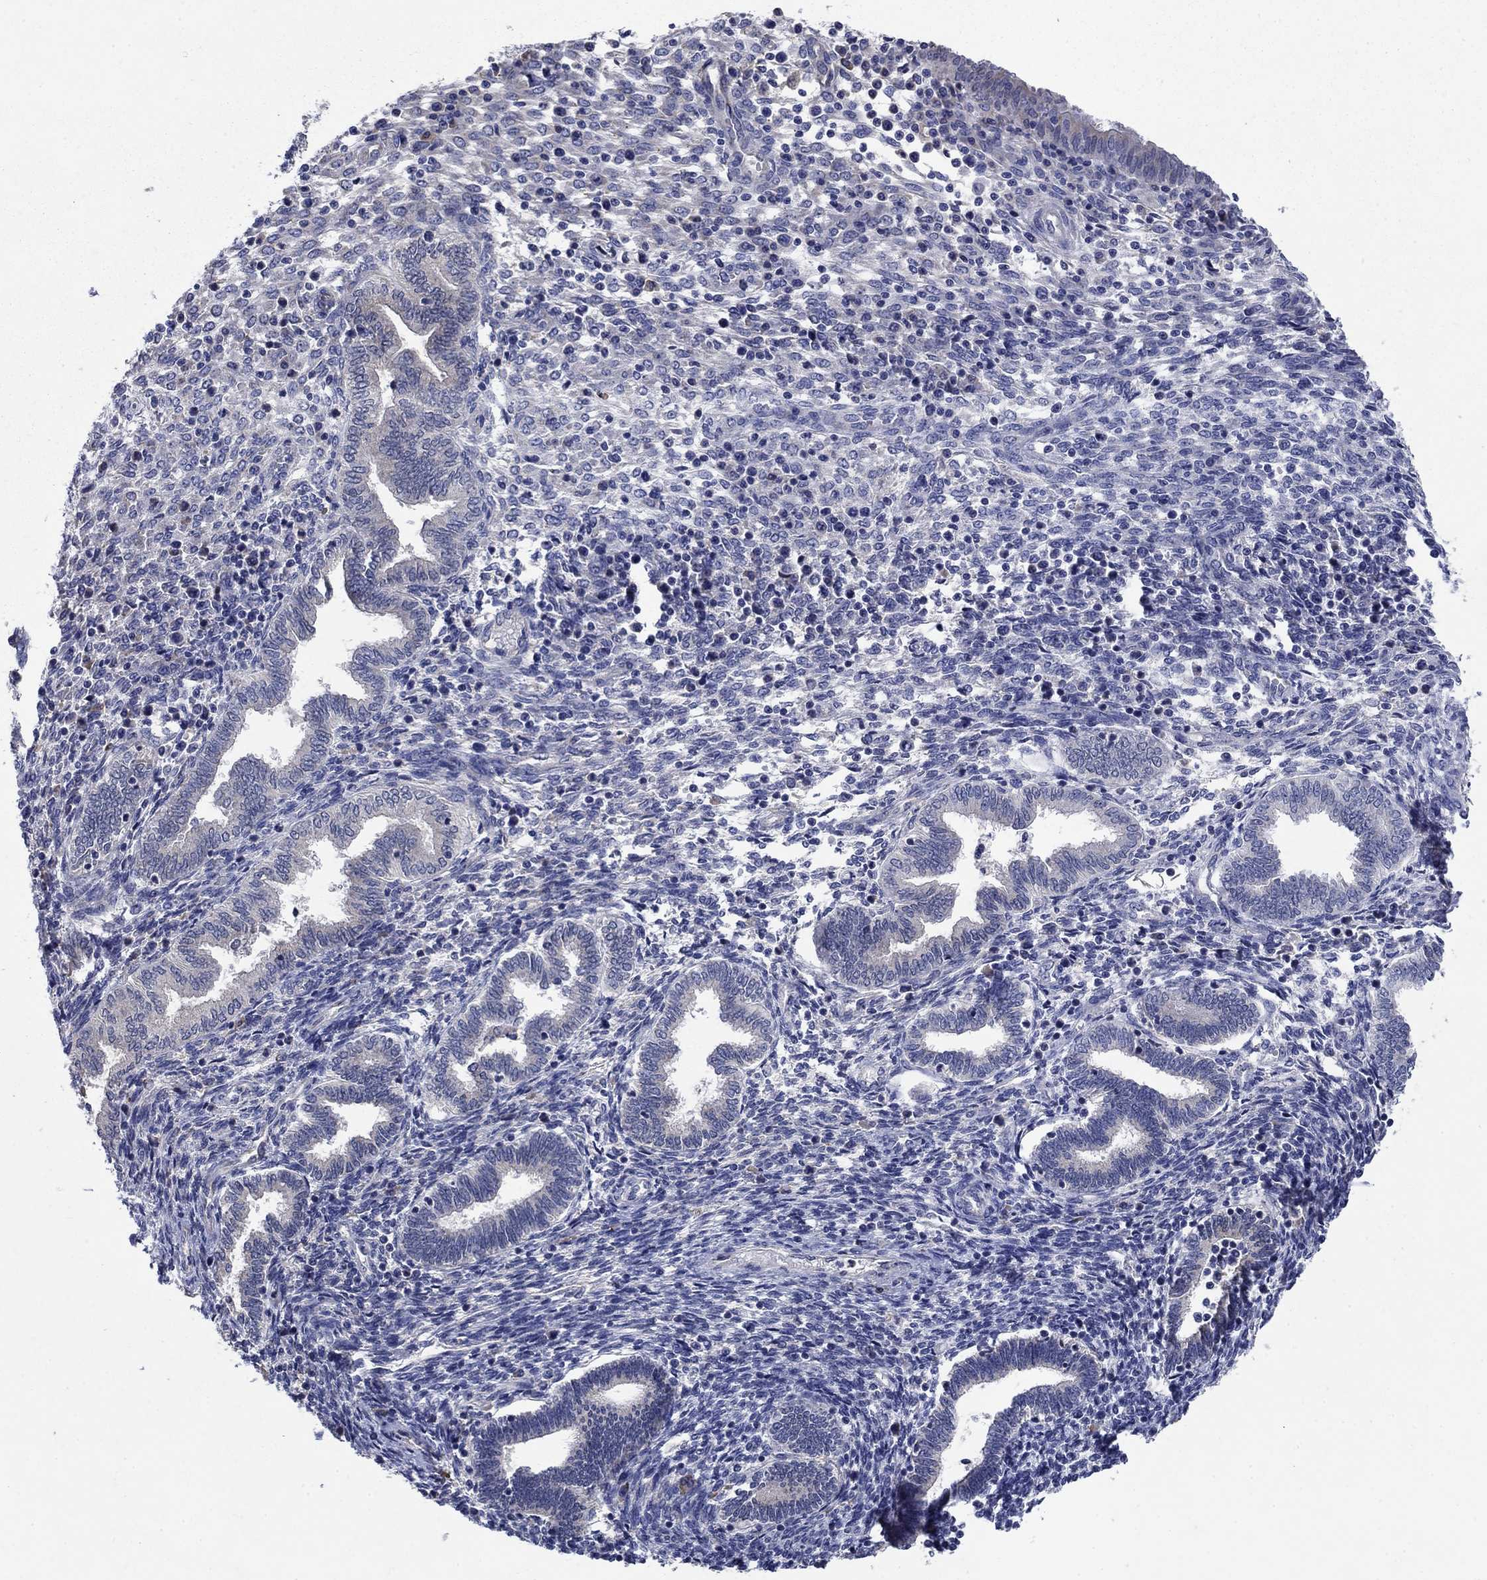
{"staining": {"intensity": "negative", "quantity": "none", "location": "none"}, "tissue": "endometrium", "cell_type": "Cells in endometrial stroma", "image_type": "normal", "snomed": [{"axis": "morphology", "description": "Normal tissue, NOS"}, {"axis": "topography", "description": "Endometrium"}], "caption": "Protein analysis of benign endometrium displays no significant positivity in cells in endometrial stroma.", "gene": "SULT2B1", "patient": {"sex": "female", "age": 42}}